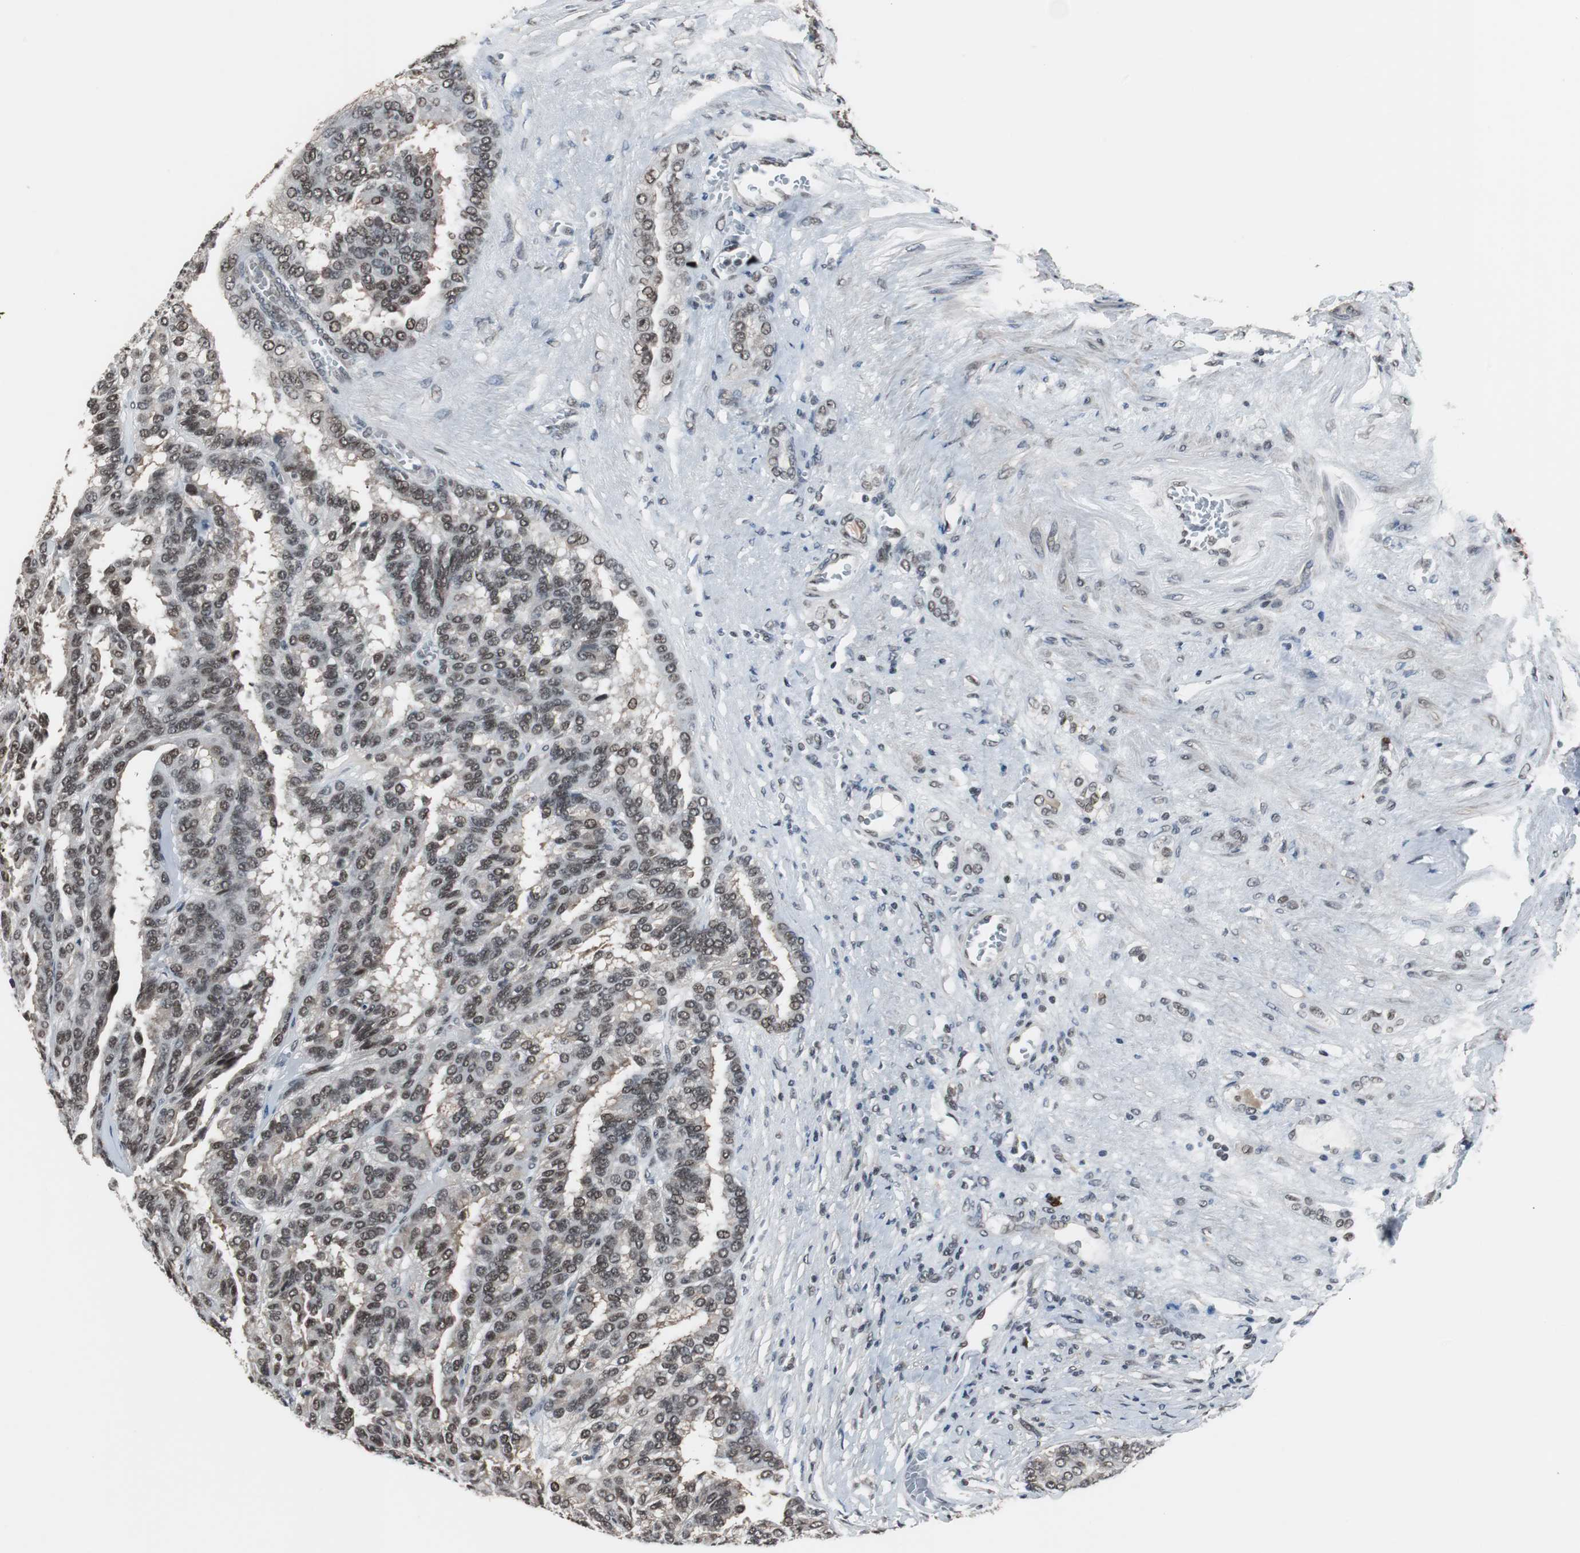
{"staining": {"intensity": "strong", "quantity": ">75%", "location": "nuclear"}, "tissue": "renal cancer", "cell_type": "Tumor cells", "image_type": "cancer", "snomed": [{"axis": "morphology", "description": "Adenocarcinoma, NOS"}, {"axis": "topography", "description": "Kidney"}], "caption": "Adenocarcinoma (renal) stained with a brown dye demonstrates strong nuclear positive expression in approximately >75% of tumor cells.", "gene": "TAF7", "patient": {"sex": "male", "age": 46}}